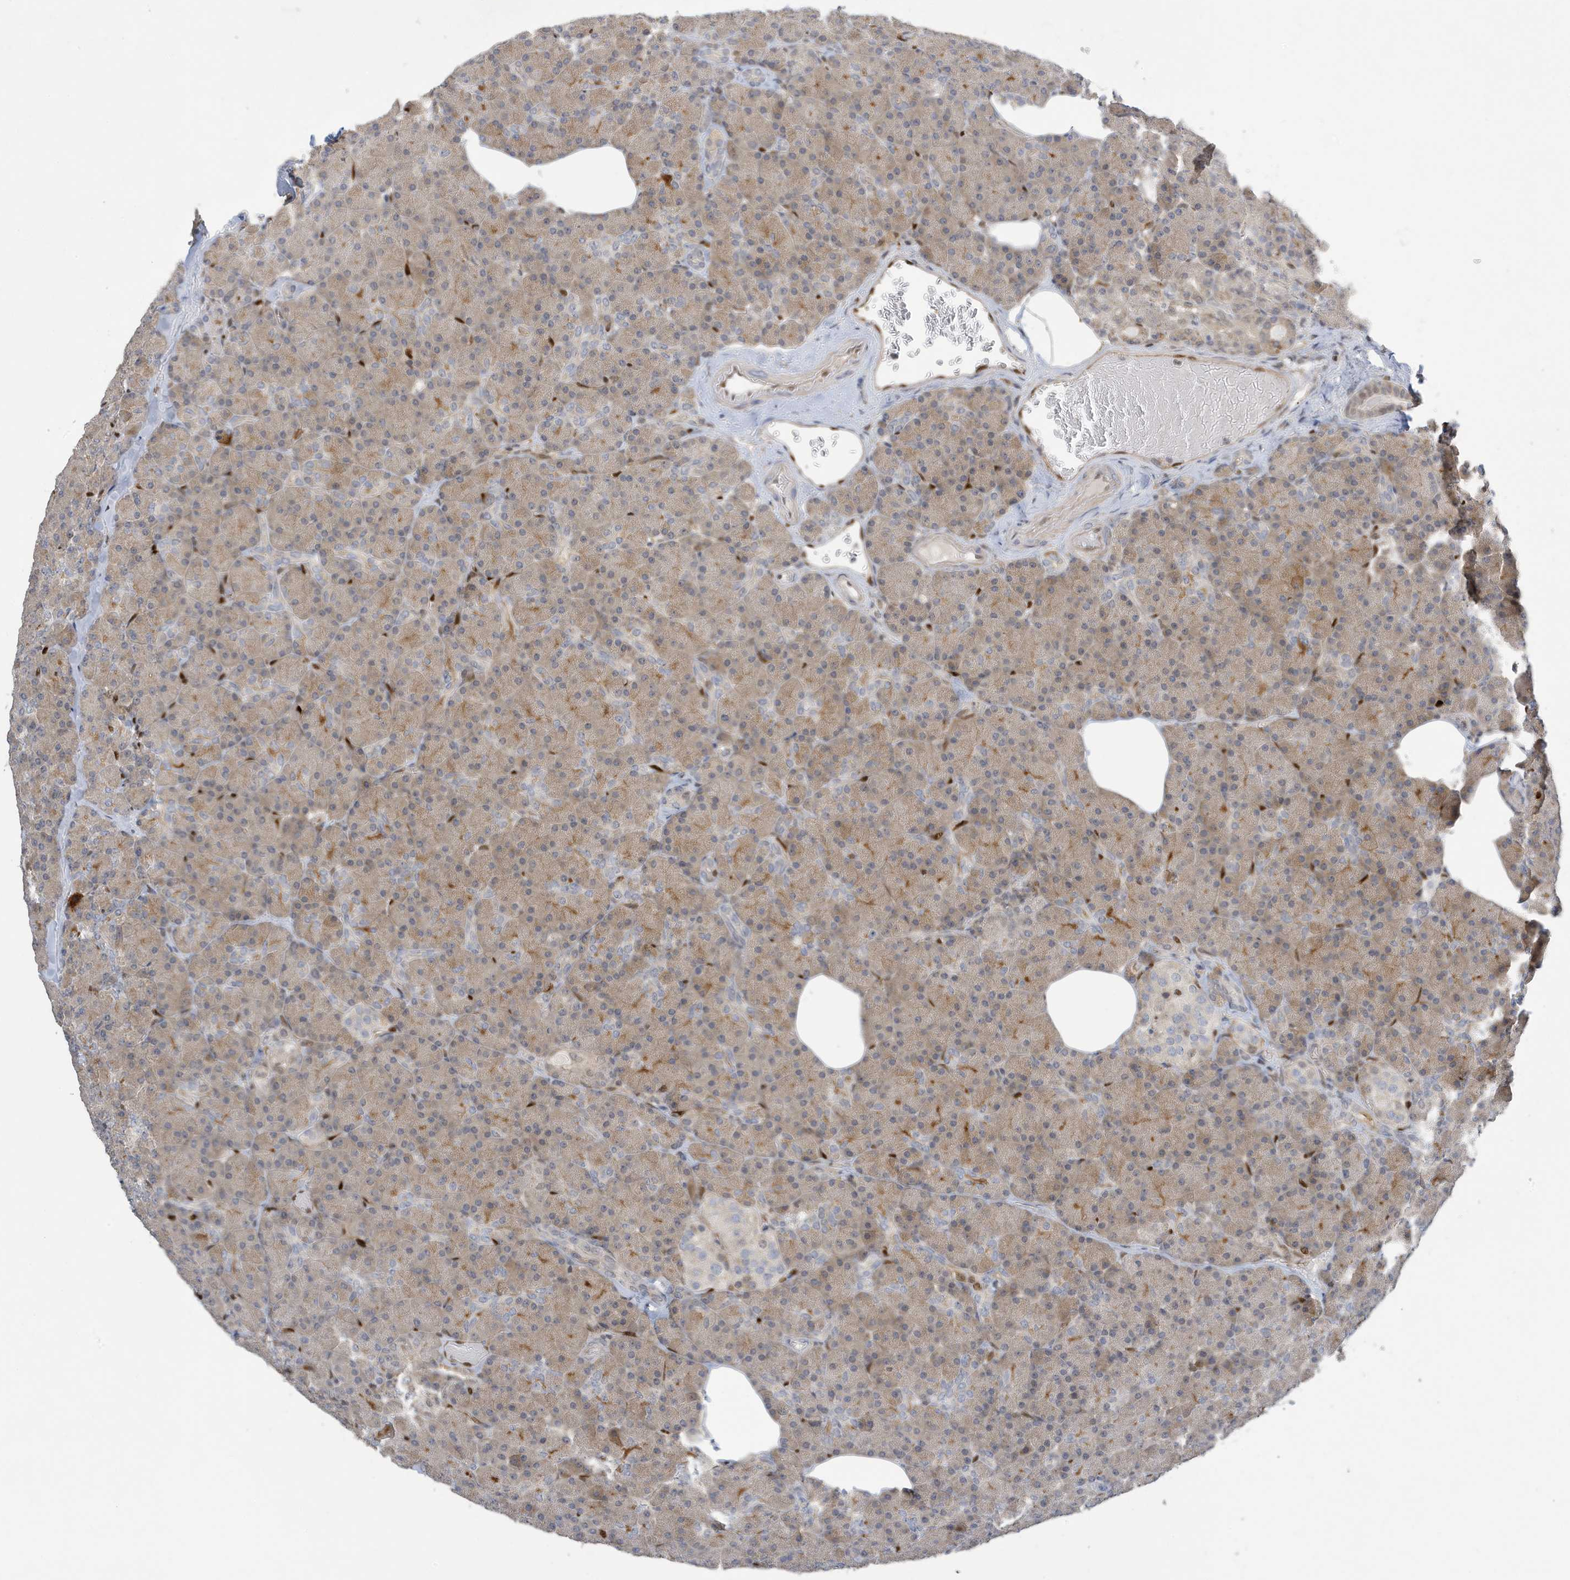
{"staining": {"intensity": "moderate", "quantity": ">75%", "location": "cytoplasmic/membranous"}, "tissue": "pancreas", "cell_type": "Exocrine glandular cells", "image_type": "normal", "snomed": [{"axis": "morphology", "description": "Normal tissue, NOS"}, {"axis": "topography", "description": "Pancreas"}], "caption": "Protein expression analysis of benign pancreas shows moderate cytoplasmic/membranous staining in about >75% of exocrine glandular cells. (DAB IHC with brightfield microscopy, high magnification).", "gene": "NCOA7", "patient": {"sex": "female", "age": 43}}